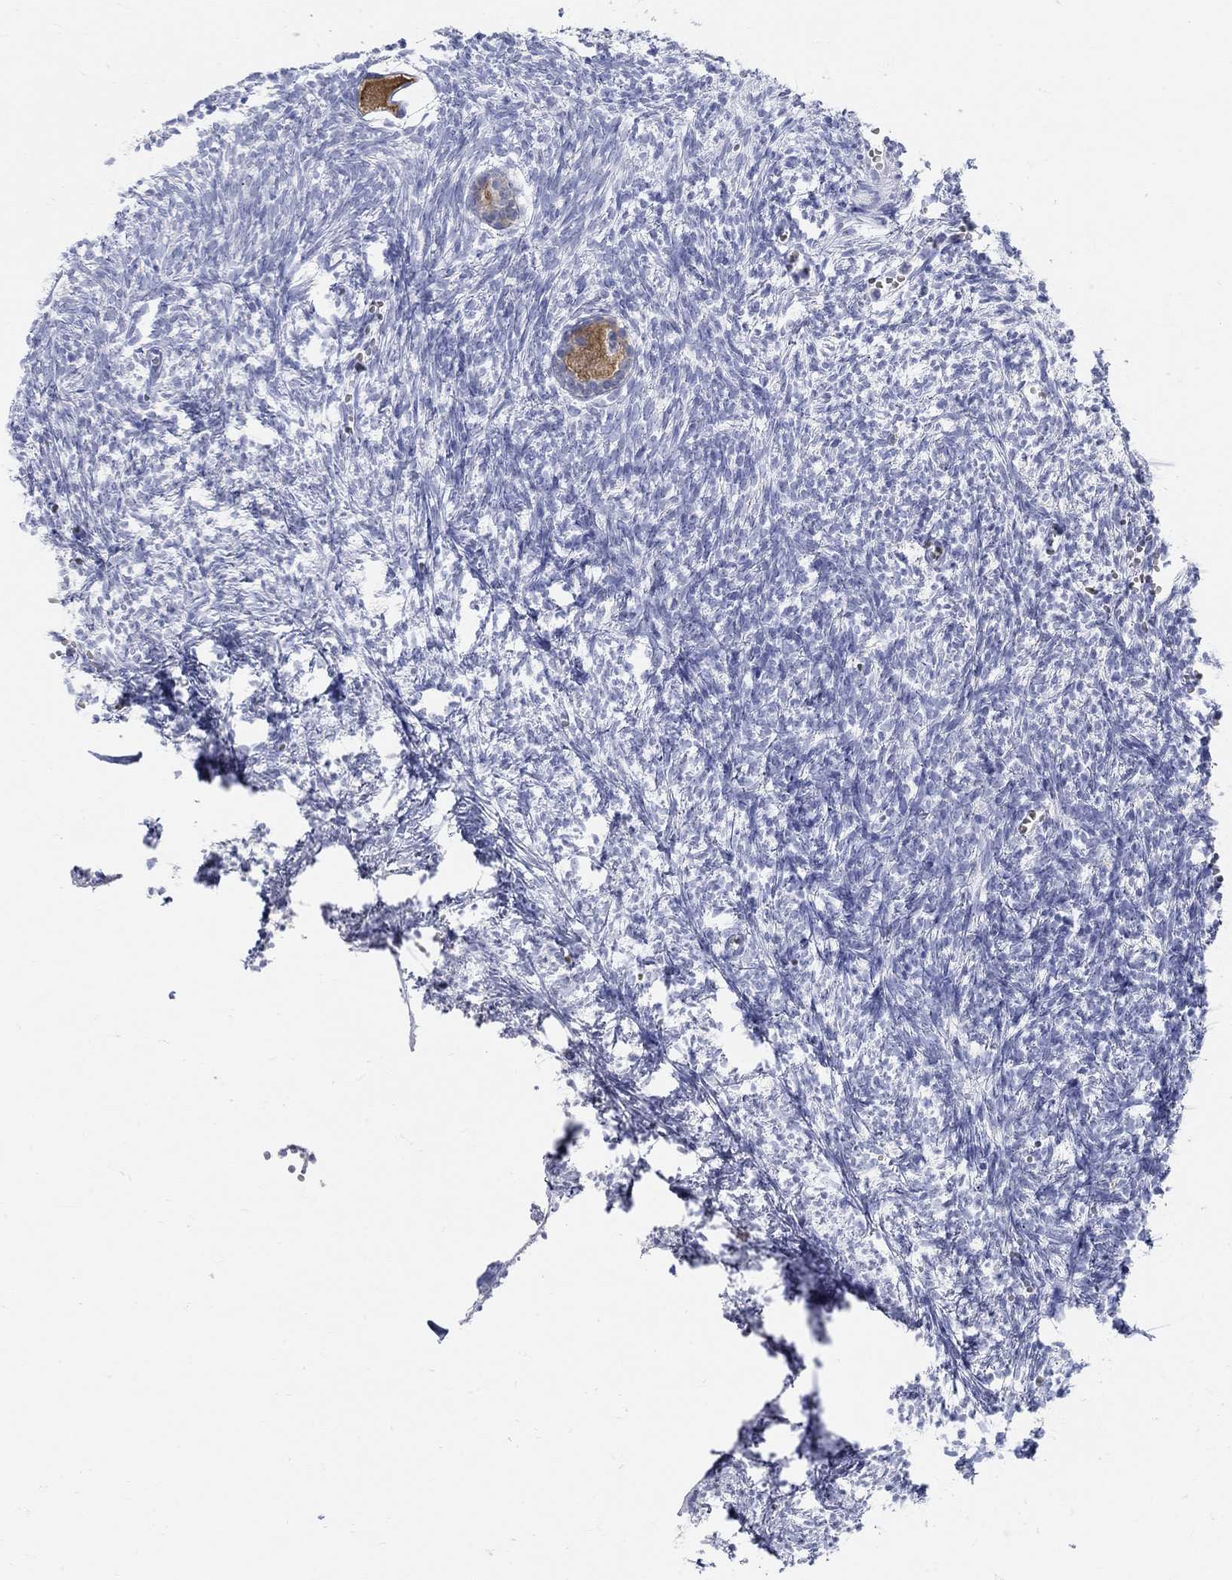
{"staining": {"intensity": "strong", "quantity": "25%-75%", "location": "cytoplasmic/membranous"}, "tissue": "ovary", "cell_type": "Follicle cells", "image_type": "normal", "snomed": [{"axis": "morphology", "description": "Normal tissue, NOS"}, {"axis": "topography", "description": "Ovary"}], "caption": "Protein analysis of unremarkable ovary exhibits strong cytoplasmic/membranous staining in approximately 25%-75% of follicle cells.", "gene": "GRIA3", "patient": {"sex": "female", "age": 43}}